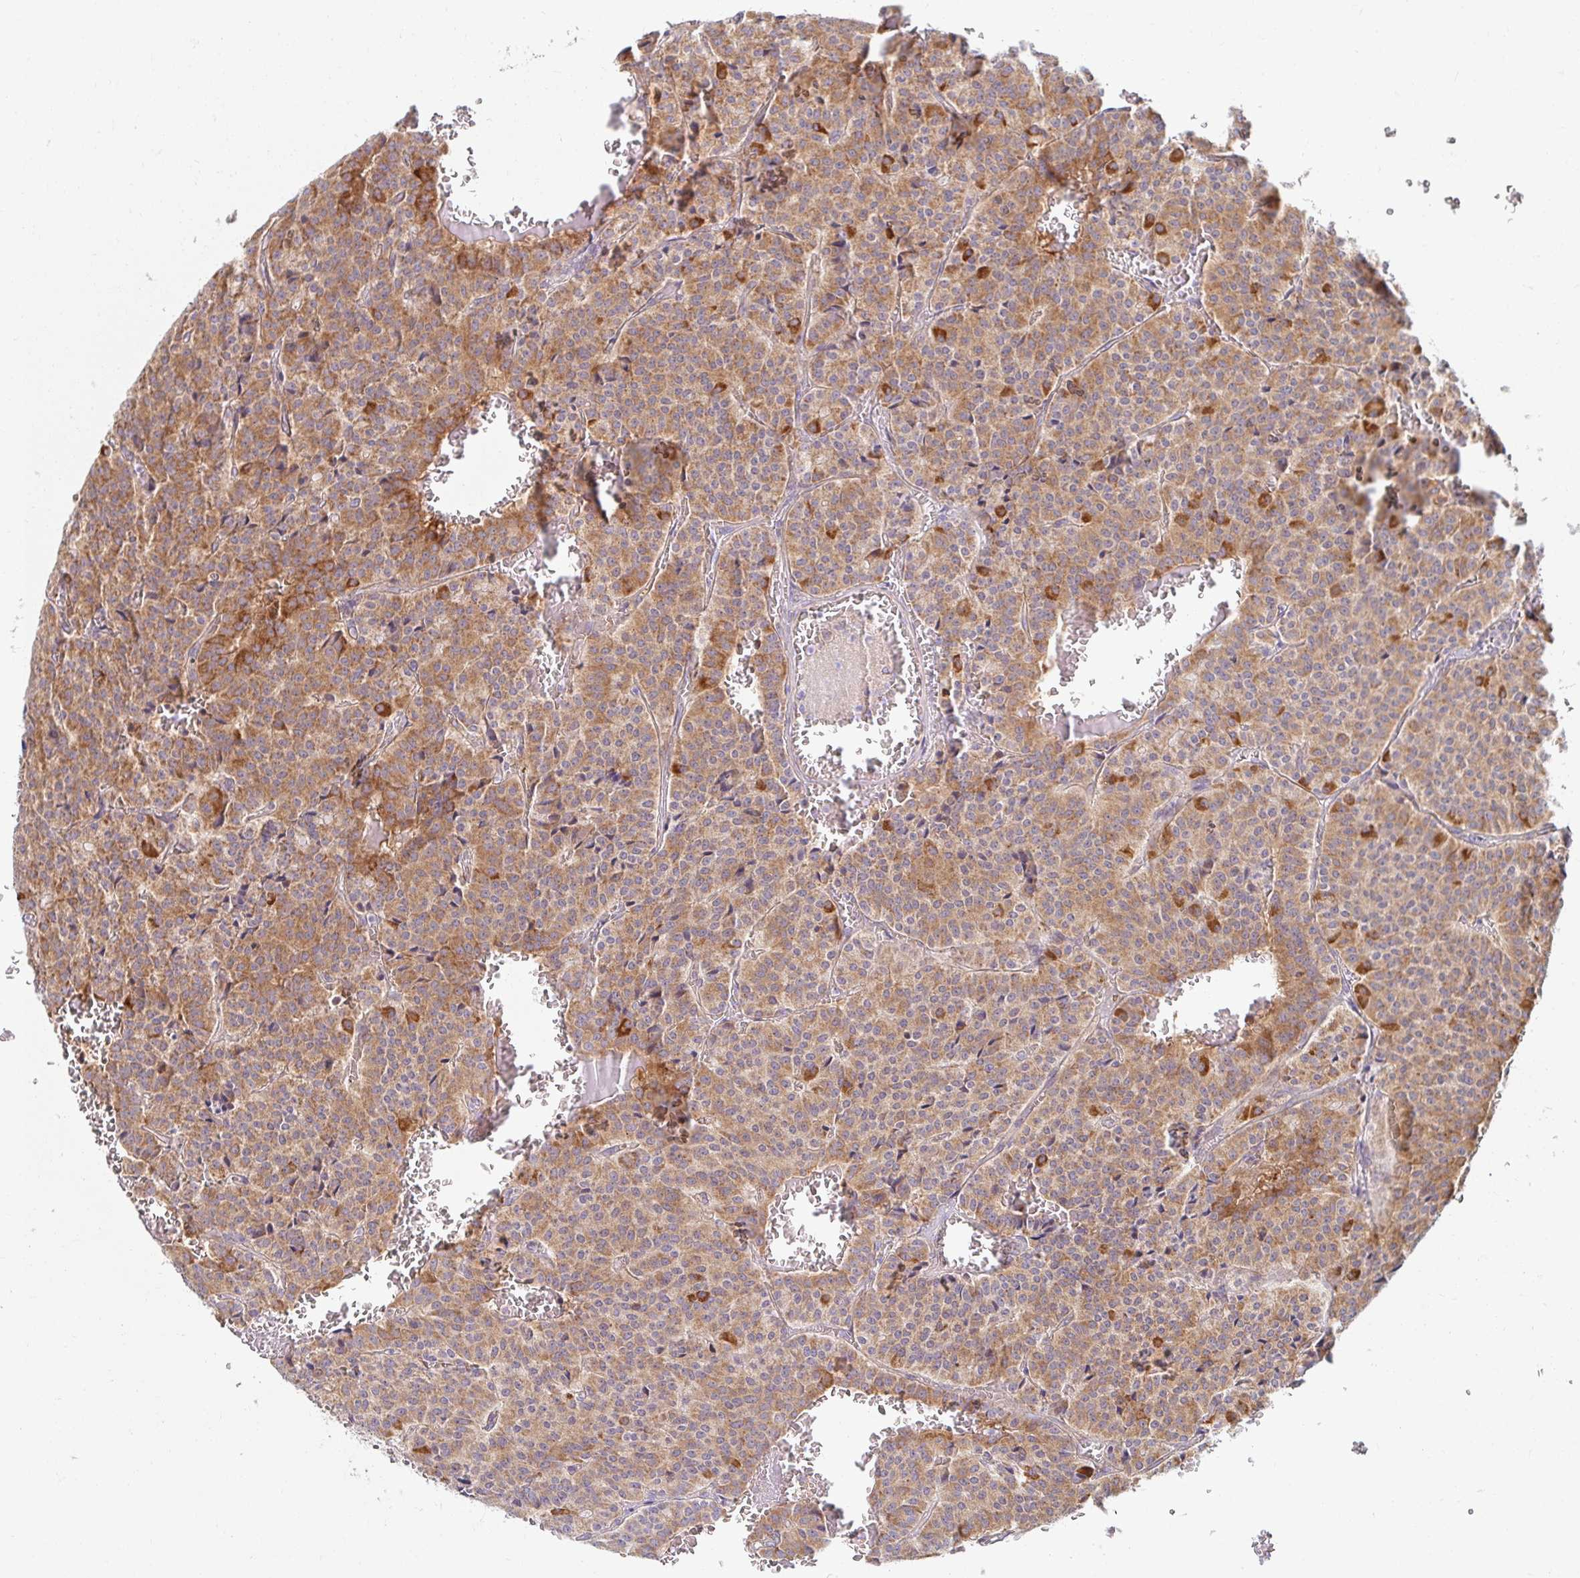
{"staining": {"intensity": "moderate", "quantity": ">75%", "location": "cytoplasmic/membranous"}, "tissue": "carcinoid", "cell_type": "Tumor cells", "image_type": "cancer", "snomed": [{"axis": "morphology", "description": "Carcinoid, malignant, NOS"}, {"axis": "topography", "description": "Lung"}], "caption": "An immunohistochemistry (IHC) histopathology image of tumor tissue is shown. Protein staining in brown labels moderate cytoplasmic/membranous positivity in carcinoid within tumor cells.", "gene": "SKP2", "patient": {"sex": "male", "age": 70}}